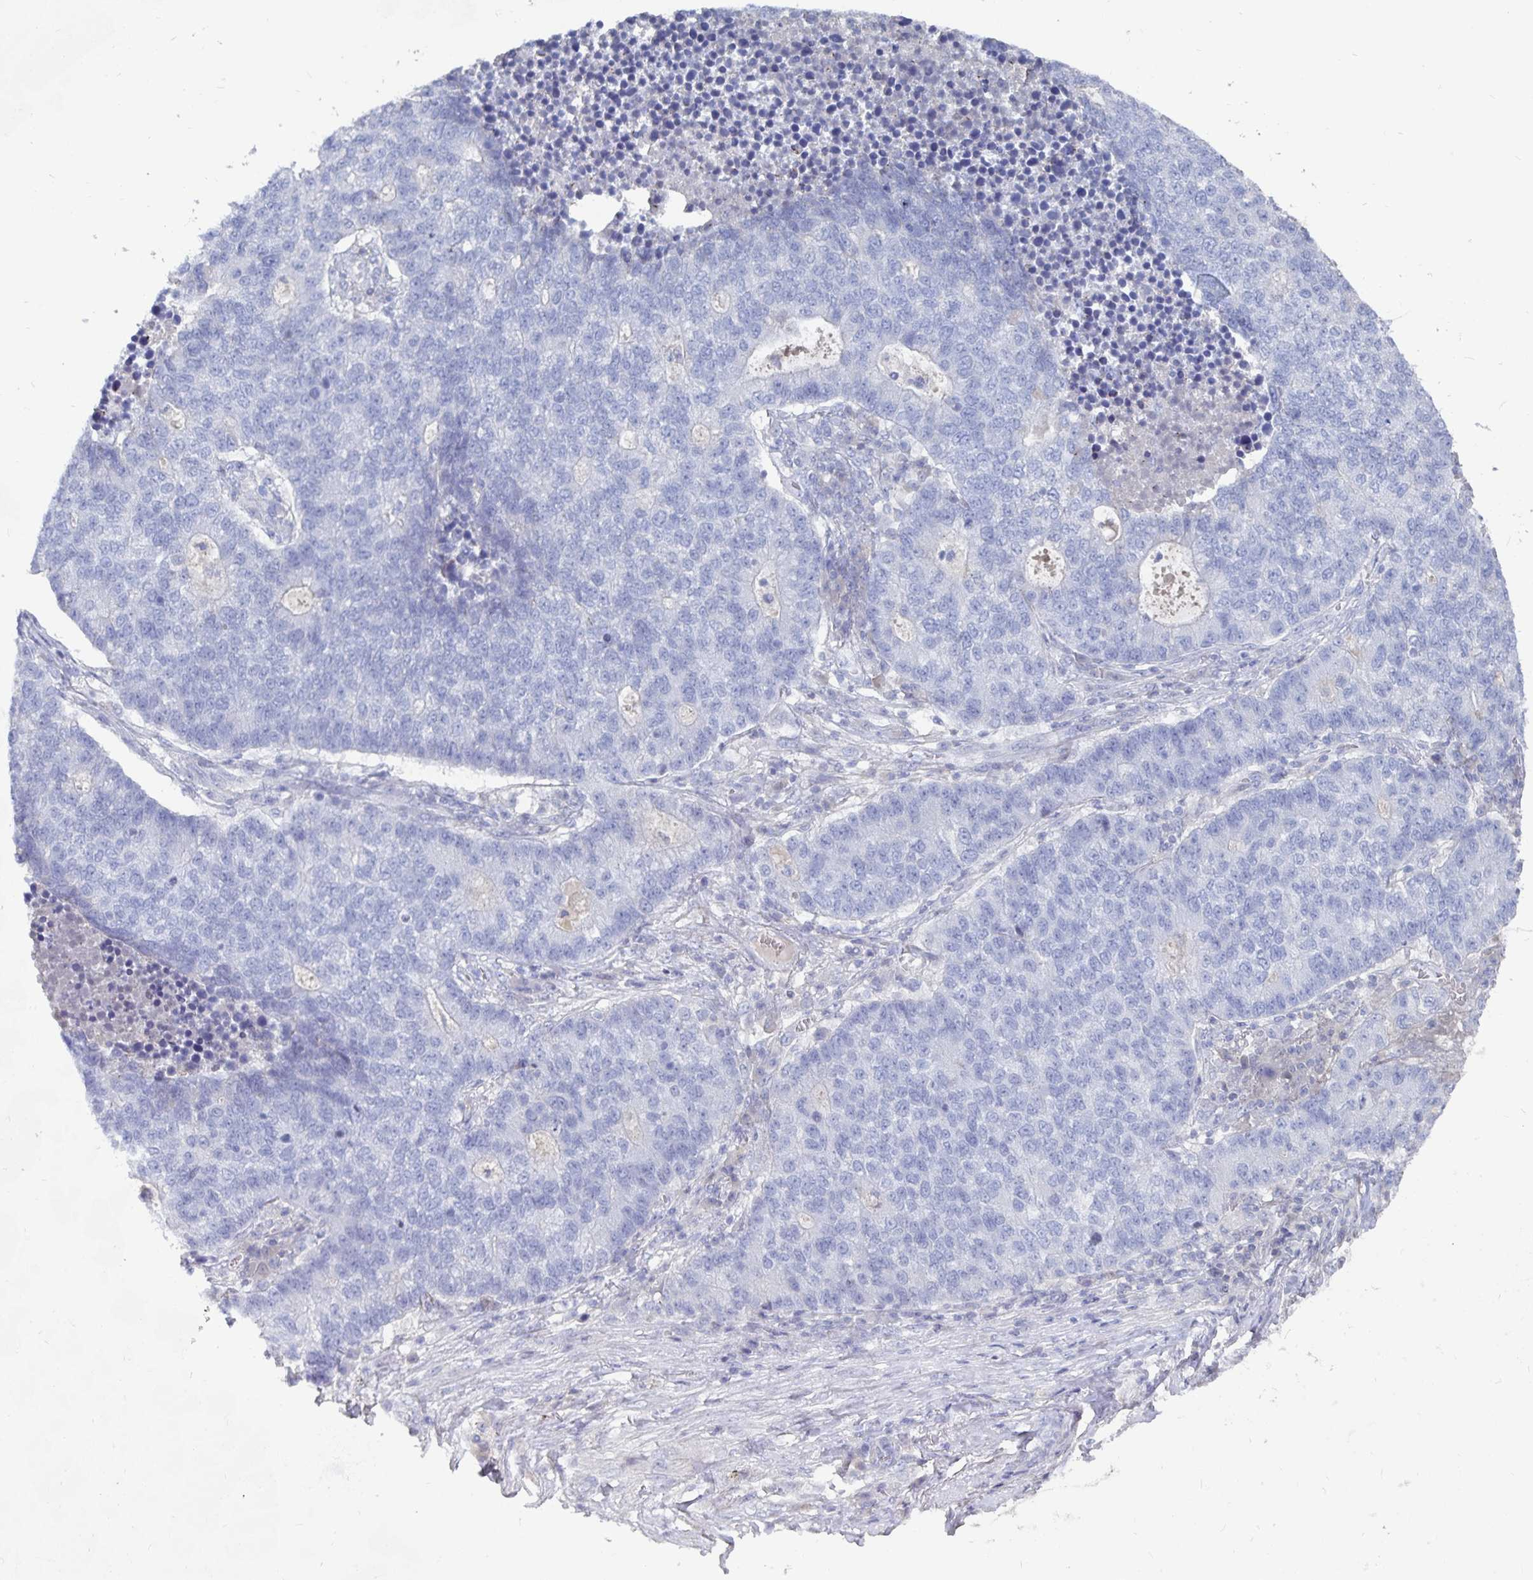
{"staining": {"intensity": "negative", "quantity": "none", "location": "none"}, "tissue": "lung cancer", "cell_type": "Tumor cells", "image_type": "cancer", "snomed": [{"axis": "morphology", "description": "Adenocarcinoma, NOS"}, {"axis": "topography", "description": "Lung"}], "caption": "This is an immunohistochemistry (IHC) image of human lung adenocarcinoma. There is no expression in tumor cells.", "gene": "CFAP69", "patient": {"sex": "male", "age": 57}}